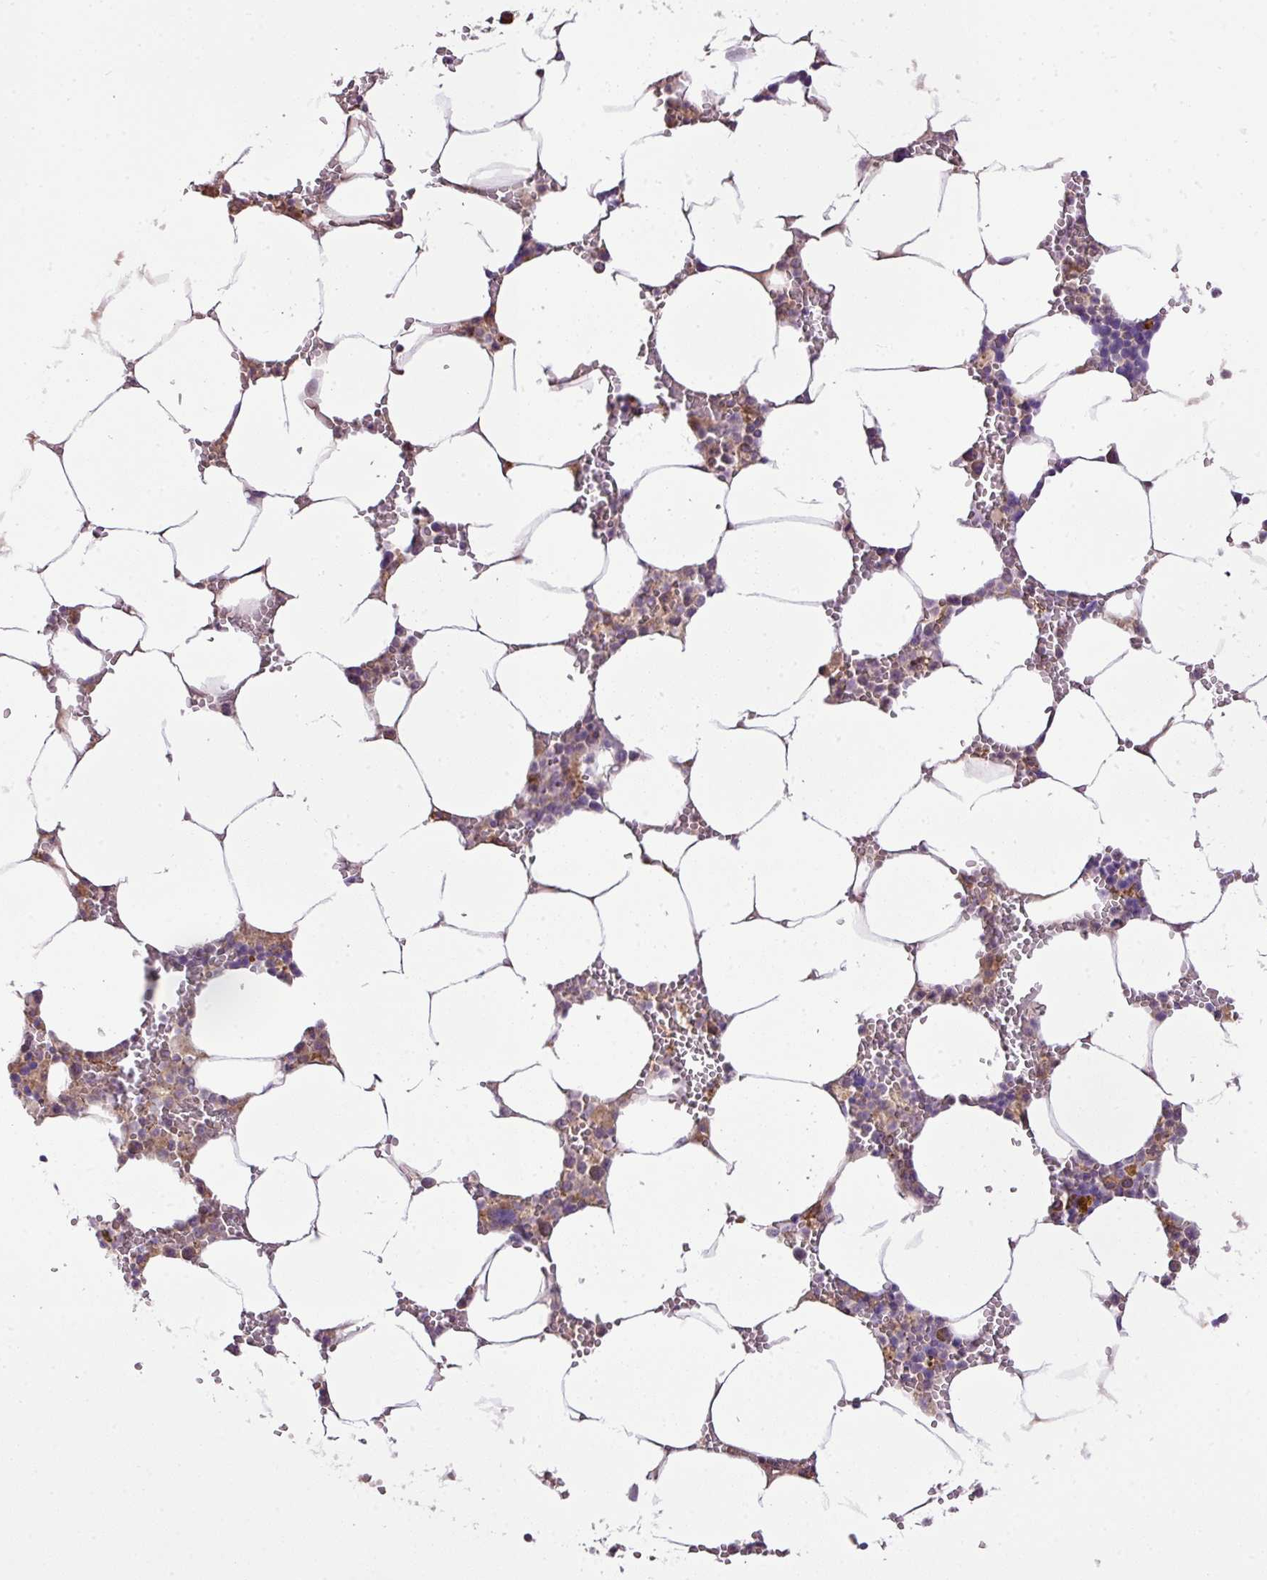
{"staining": {"intensity": "weak", "quantity": "<25%", "location": "cytoplasmic/membranous"}, "tissue": "bone marrow", "cell_type": "Hematopoietic cells", "image_type": "normal", "snomed": [{"axis": "morphology", "description": "Normal tissue, NOS"}, {"axis": "topography", "description": "Bone marrow"}], "caption": "The immunohistochemistry (IHC) micrograph has no significant expression in hematopoietic cells of bone marrow.", "gene": "COX18", "patient": {"sex": "male", "age": 70}}